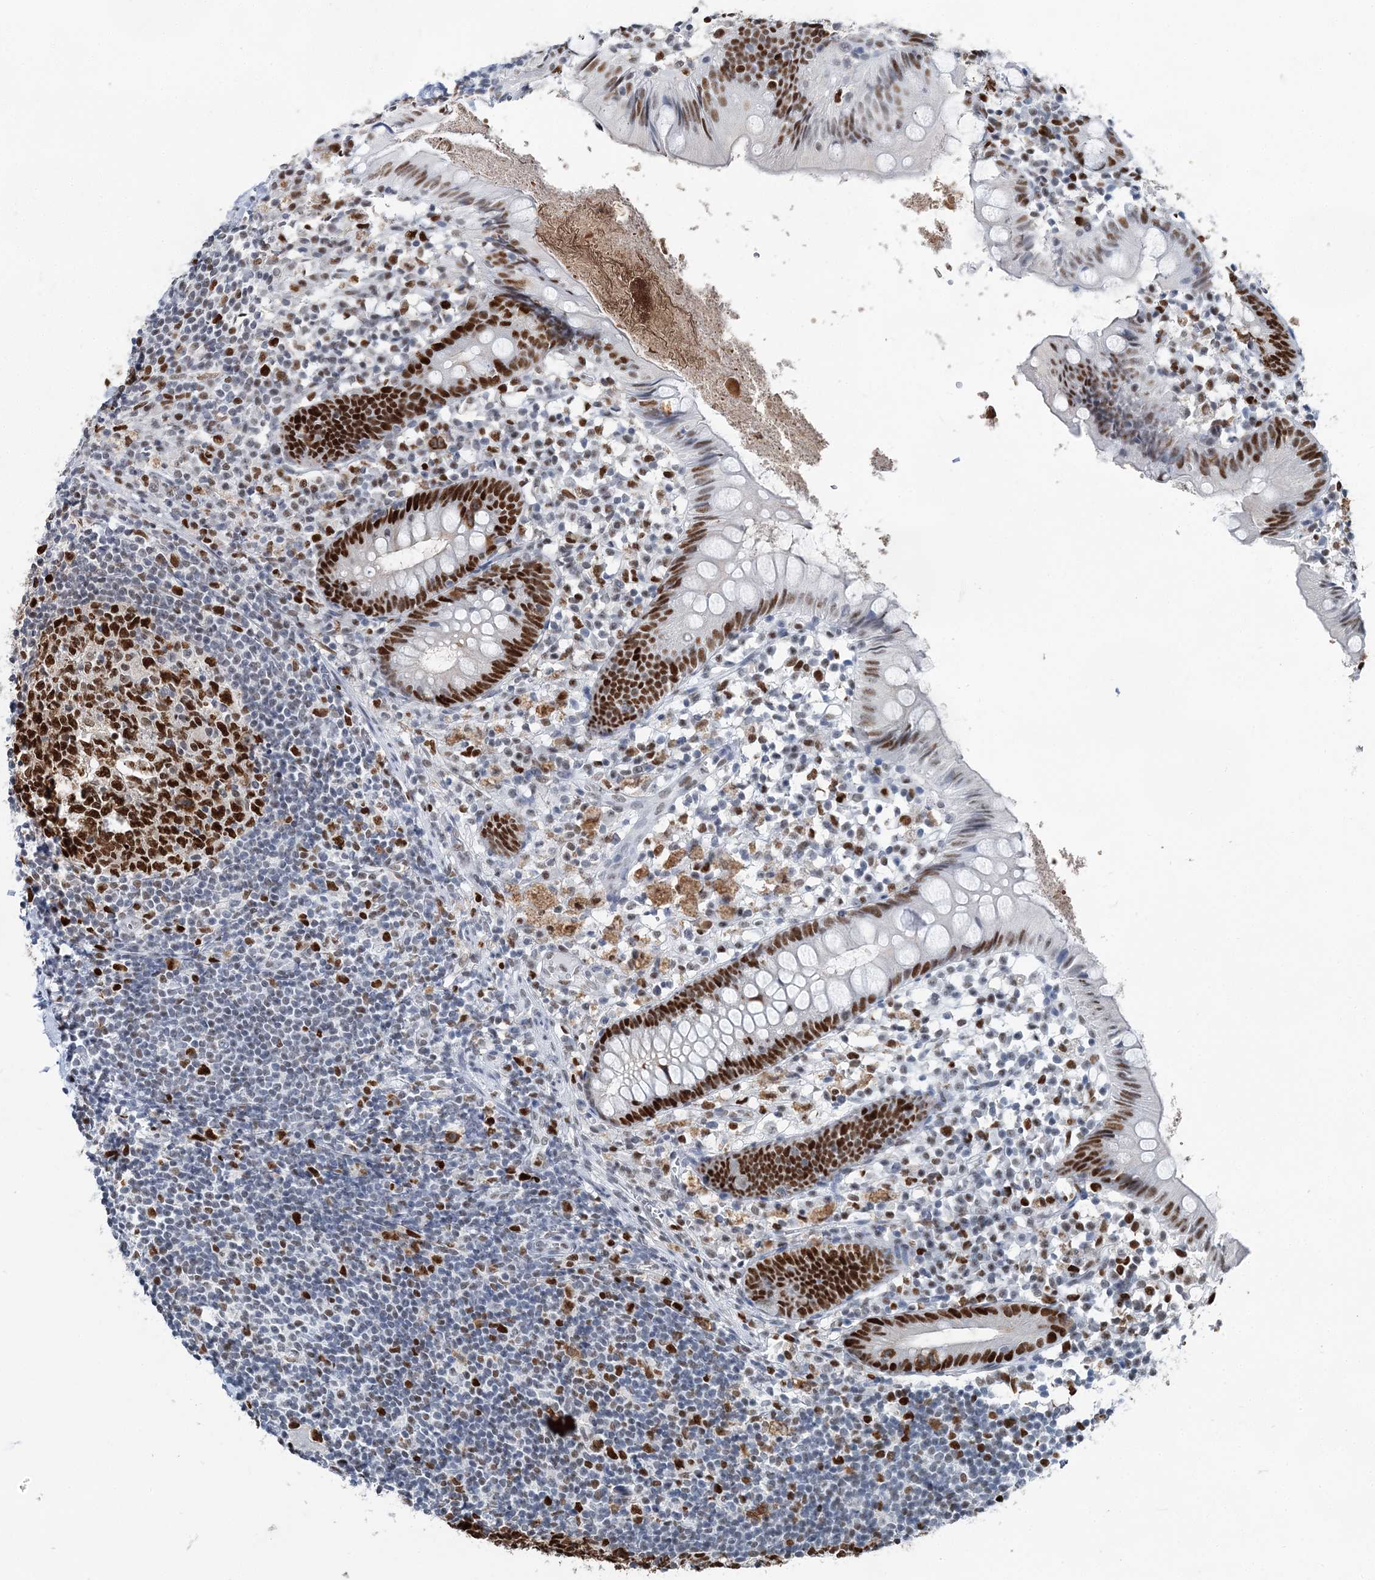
{"staining": {"intensity": "strong", "quantity": "25%-75%", "location": "nuclear"}, "tissue": "appendix", "cell_type": "Glandular cells", "image_type": "normal", "snomed": [{"axis": "morphology", "description": "Normal tissue, NOS"}, {"axis": "topography", "description": "Appendix"}], "caption": "Immunohistochemical staining of normal human appendix demonstrates strong nuclear protein positivity in about 25%-75% of glandular cells. The staining was performed using DAB (3,3'-diaminobenzidine), with brown indicating positive protein expression. Nuclei are stained blue with hematoxylin.", "gene": "HAT1", "patient": {"sex": "female", "age": 20}}